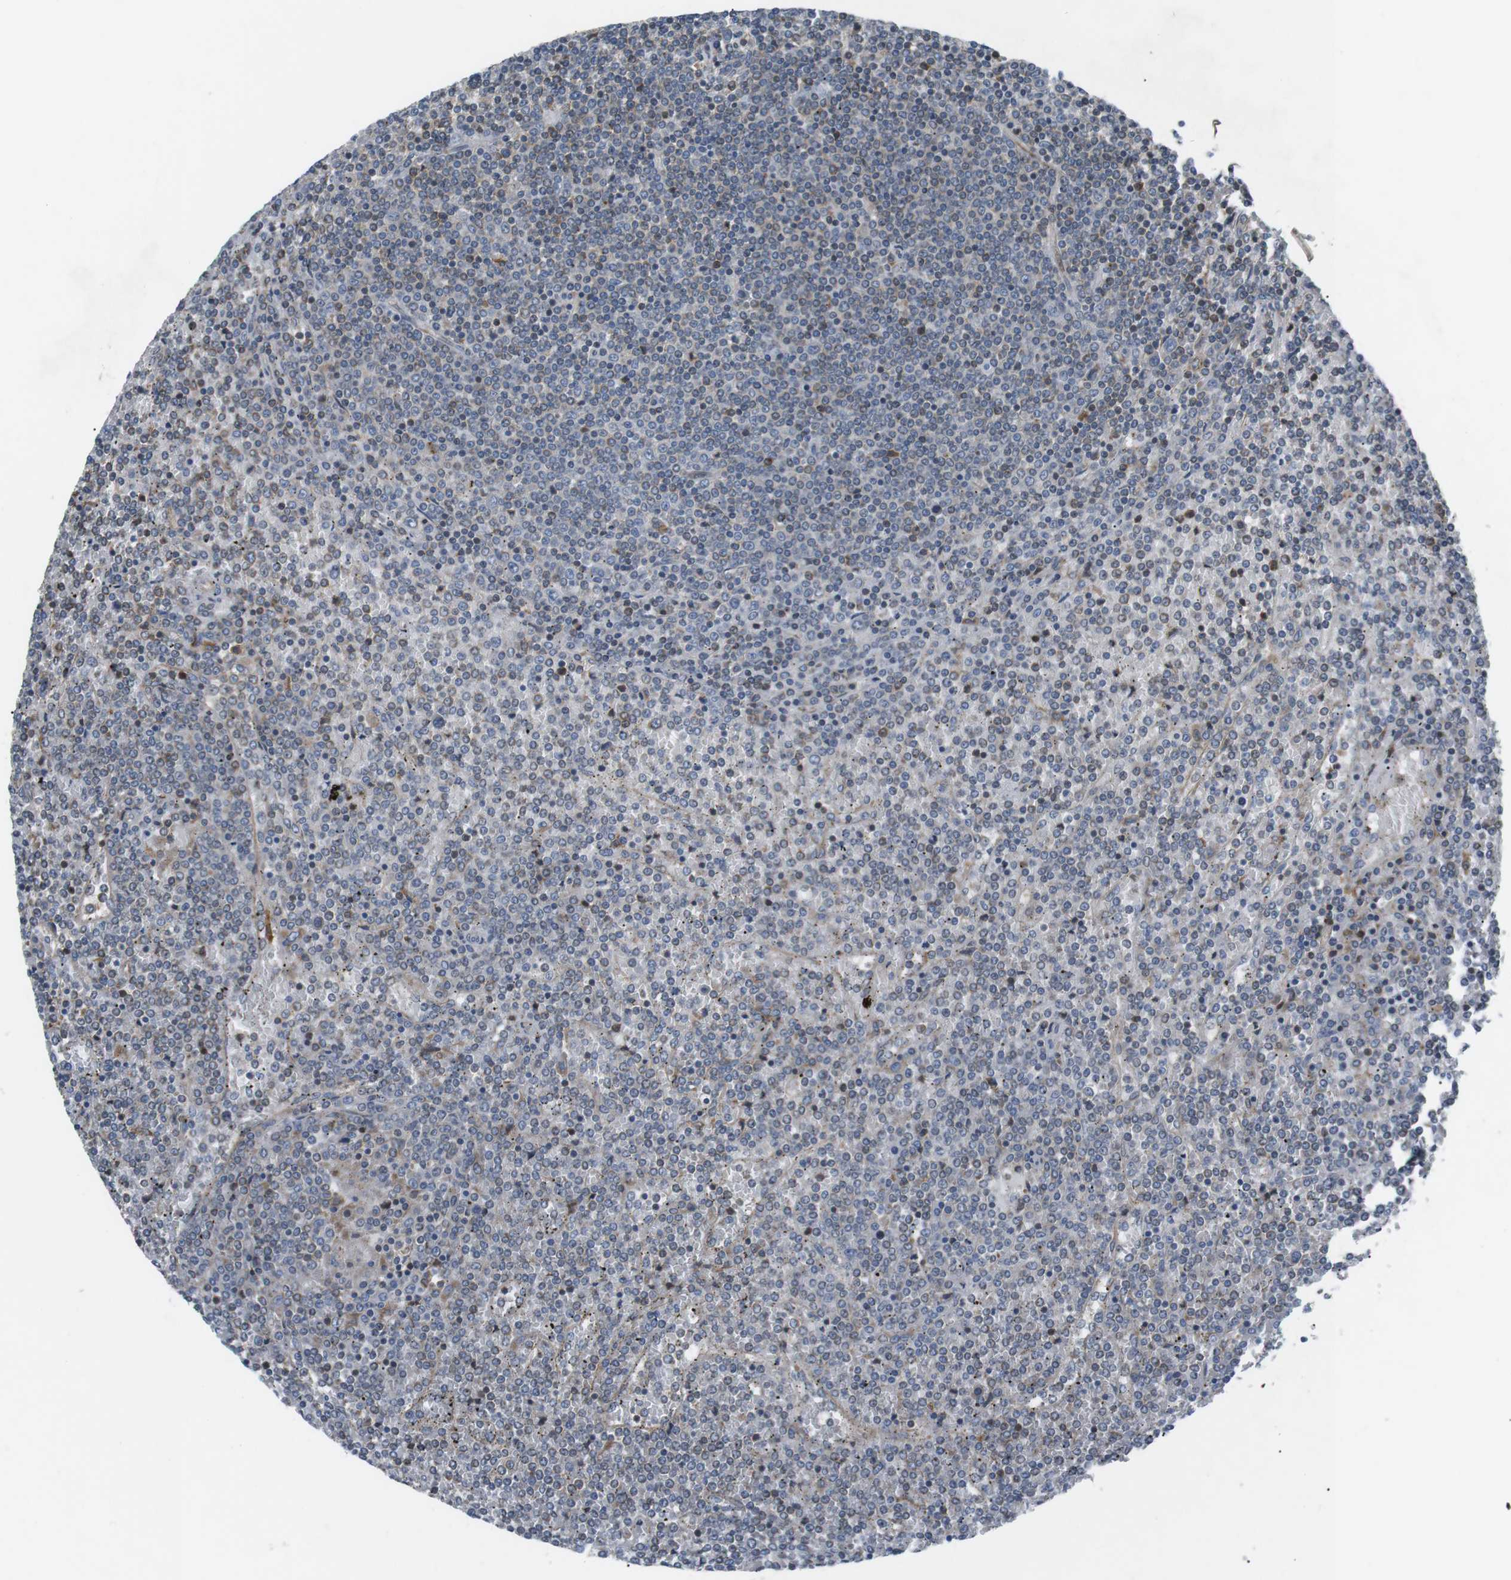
{"staining": {"intensity": "negative", "quantity": "none", "location": "none"}, "tissue": "lymphoma", "cell_type": "Tumor cells", "image_type": "cancer", "snomed": [{"axis": "morphology", "description": "Malignant lymphoma, non-Hodgkin's type, Low grade"}, {"axis": "topography", "description": "Spleen"}], "caption": "Immunohistochemistry (IHC) micrograph of lymphoma stained for a protein (brown), which exhibits no staining in tumor cells.", "gene": "KANK2", "patient": {"sex": "female", "age": 19}}